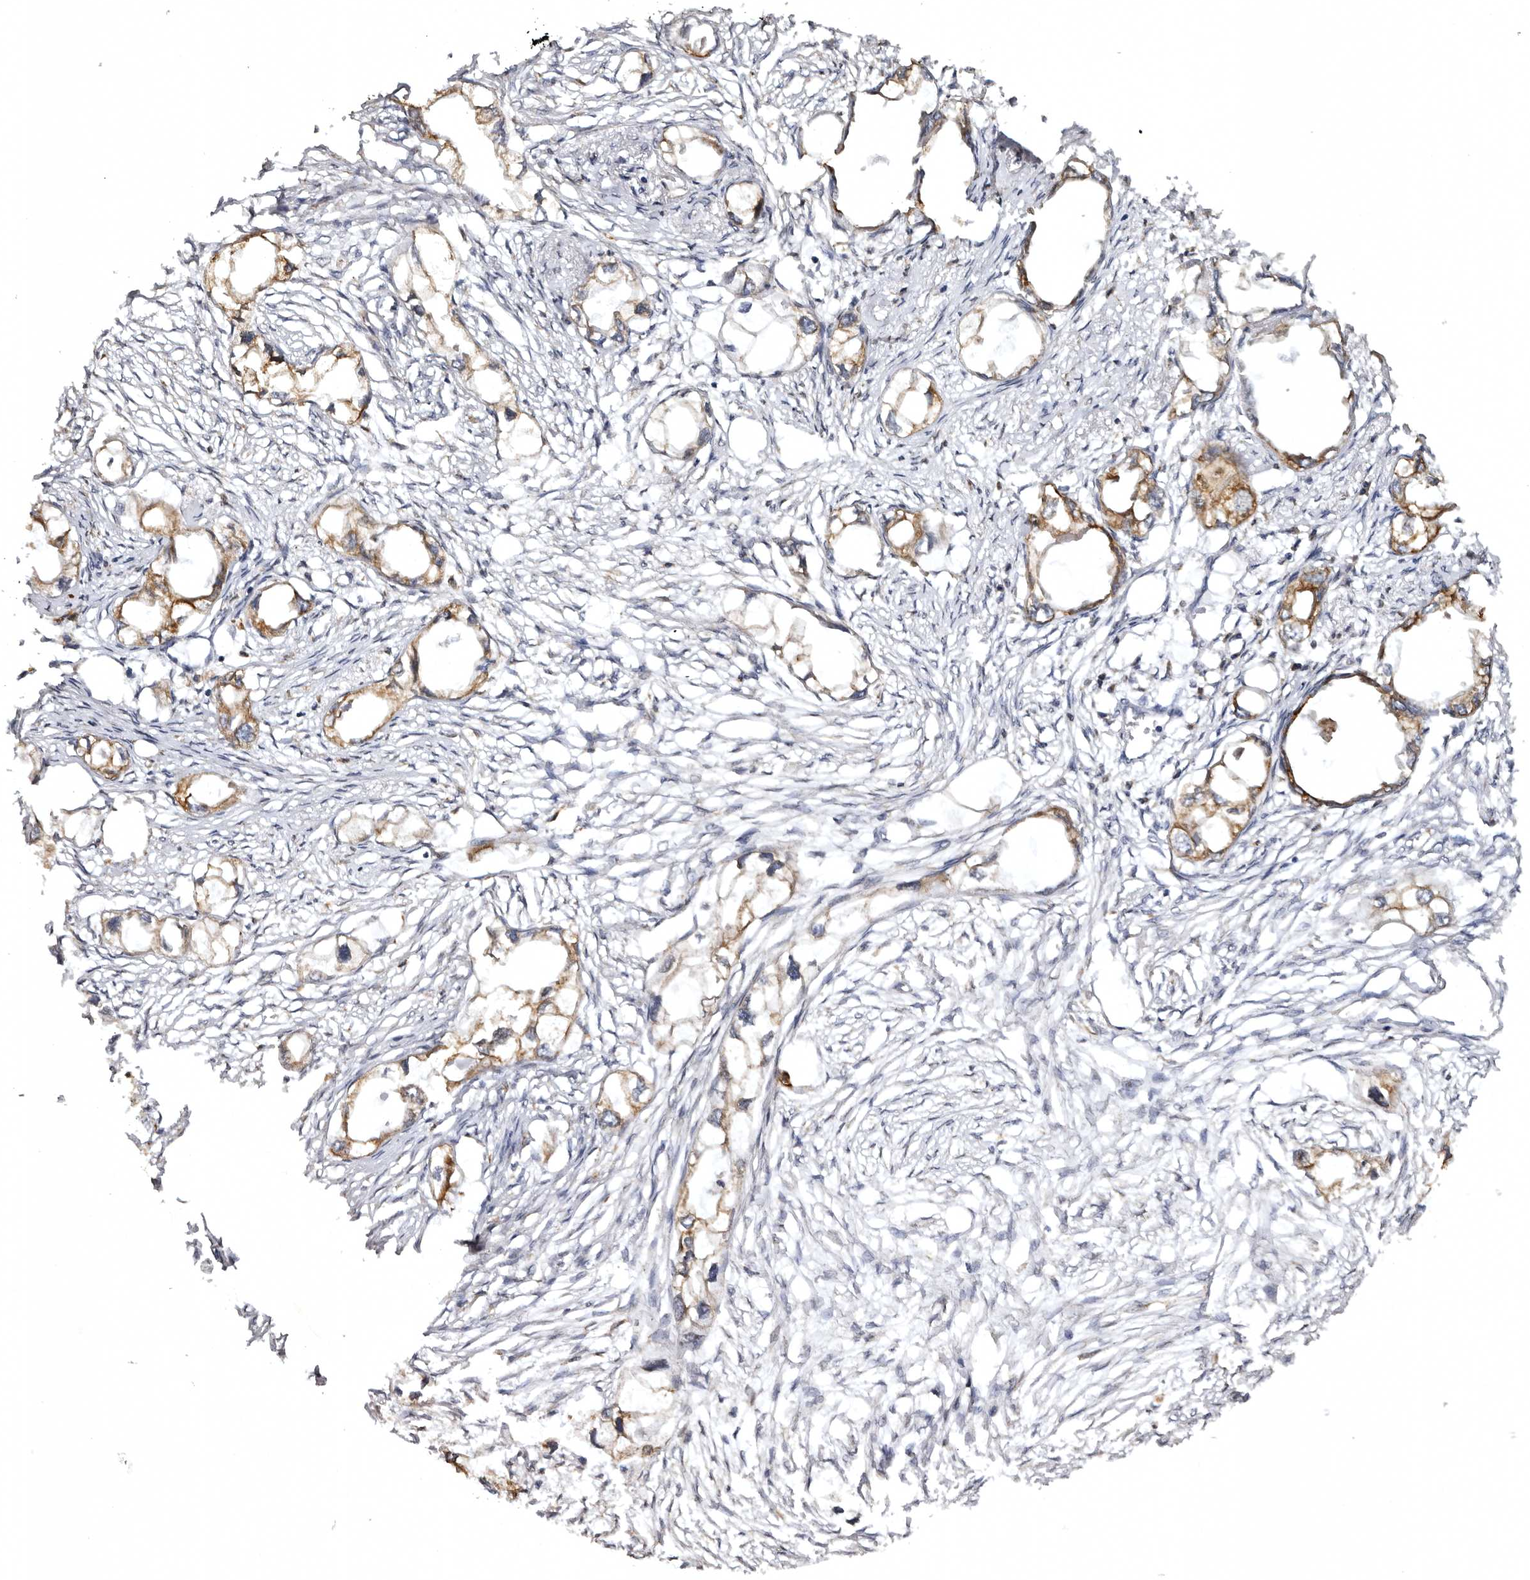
{"staining": {"intensity": "moderate", "quantity": ">75%", "location": "cytoplasmic/membranous"}, "tissue": "endometrial cancer", "cell_type": "Tumor cells", "image_type": "cancer", "snomed": [{"axis": "morphology", "description": "Adenocarcinoma, NOS"}, {"axis": "morphology", "description": "Adenocarcinoma, metastatic, NOS"}, {"axis": "topography", "description": "Adipose tissue"}, {"axis": "topography", "description": "Endometrium"}], "caption": "Immunohistochemical staining of endometrial cancer (adenocarcinoma) reveals medium levels of moderate cytoplasmic/membranous protein positivity in about >75% of tumor cells.", "gene": "INKA2", "patient": {"sex": "female", "age": 67}}